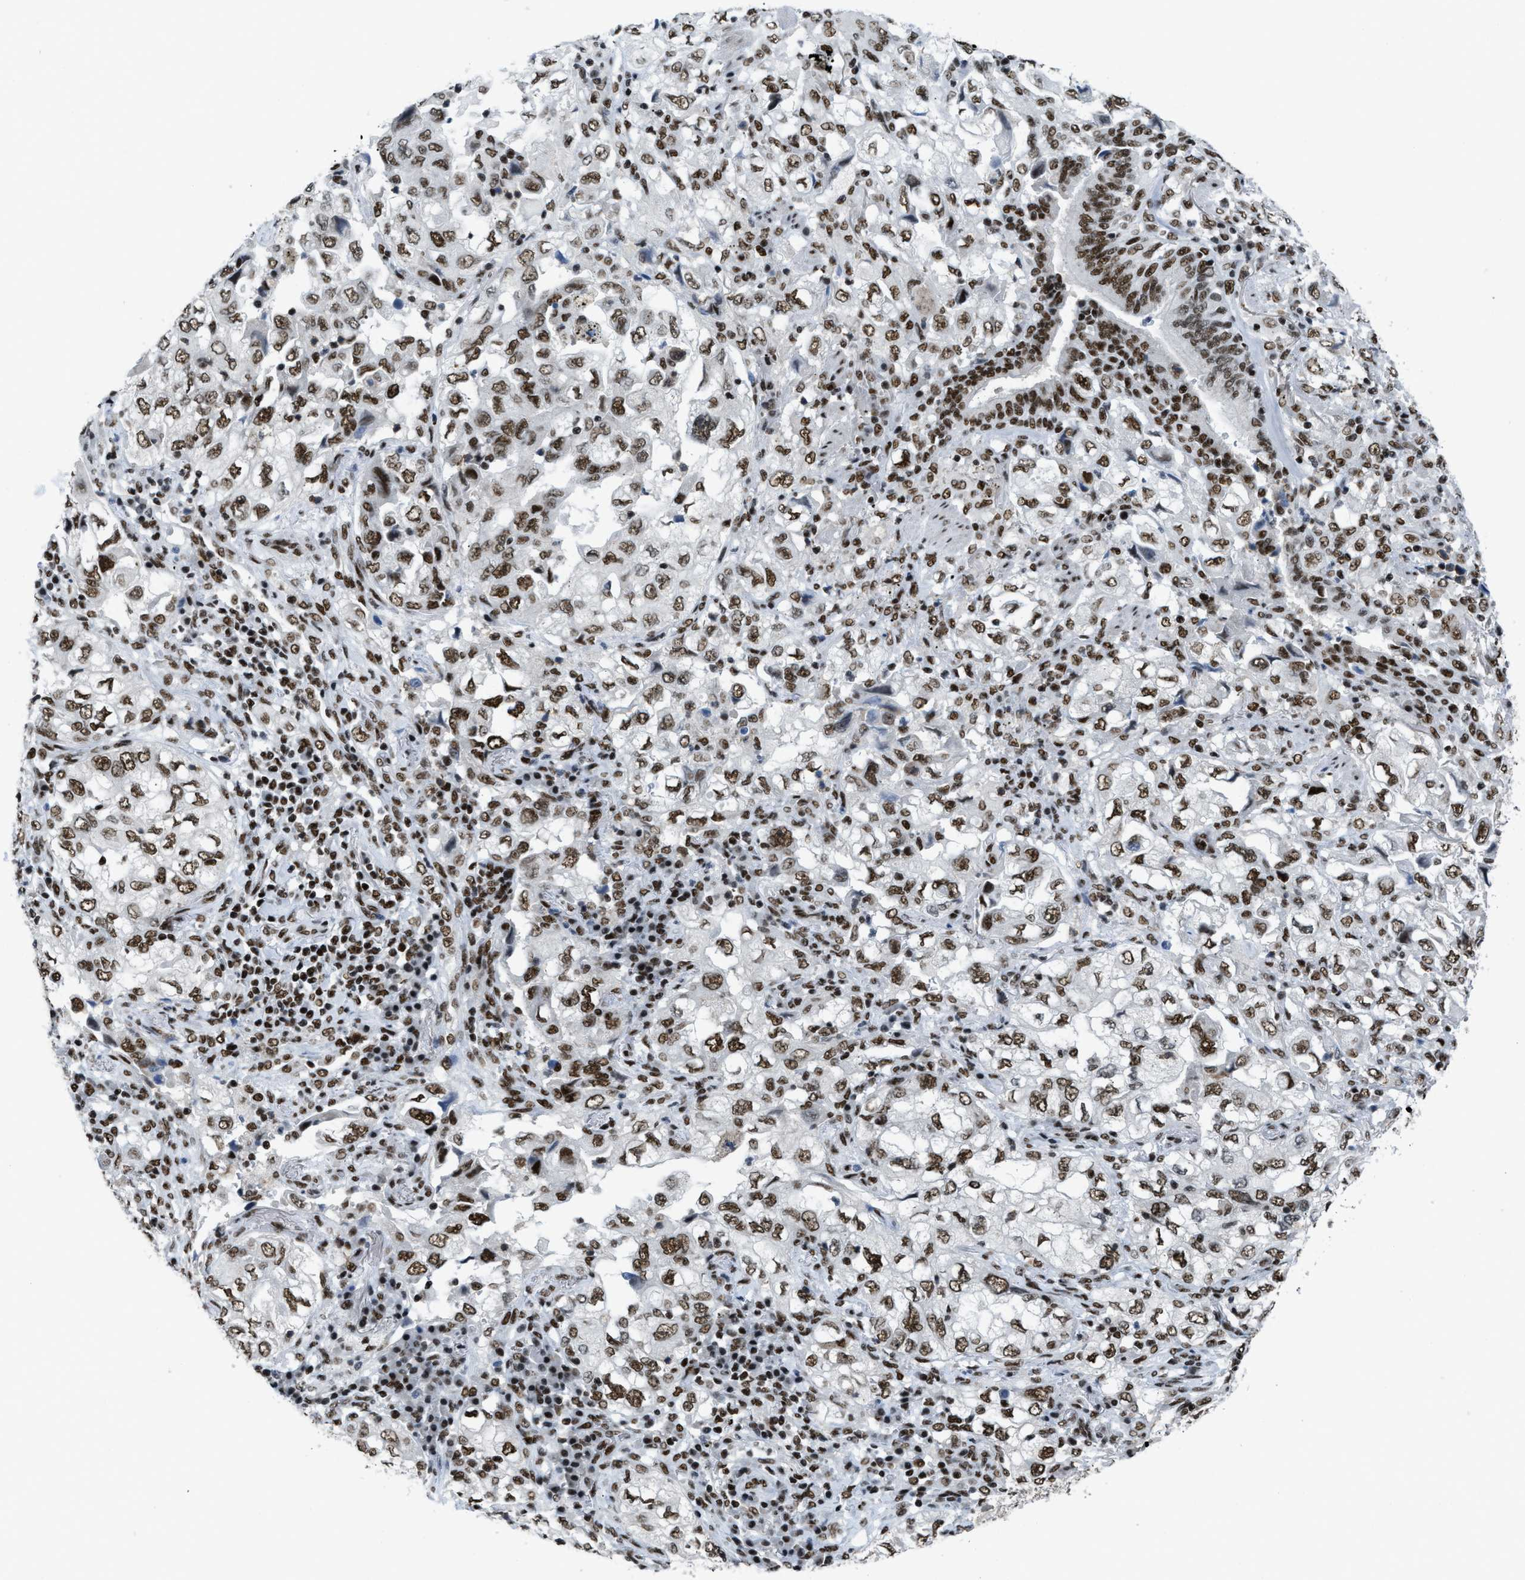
{"staining": {"intensity": "strong", "quantity": ">75%", "location": "nuclear"}, "tissue": "lung cancer", "cell_type": "Tumor cells", "image_type": "cancer", "snomed": [{"axis": "morphology", "description": "Adenocarcinoma, NOS"}, {"axis": "topography", "description": "Lung"}], "caption": "A micrograph of adenocarcinoma (lung) stained for a protein exhibits strong nuclear brown staining in tumor cells.", "gene": "SCAF4", "patient": {"sex": "male", "age": 64}}